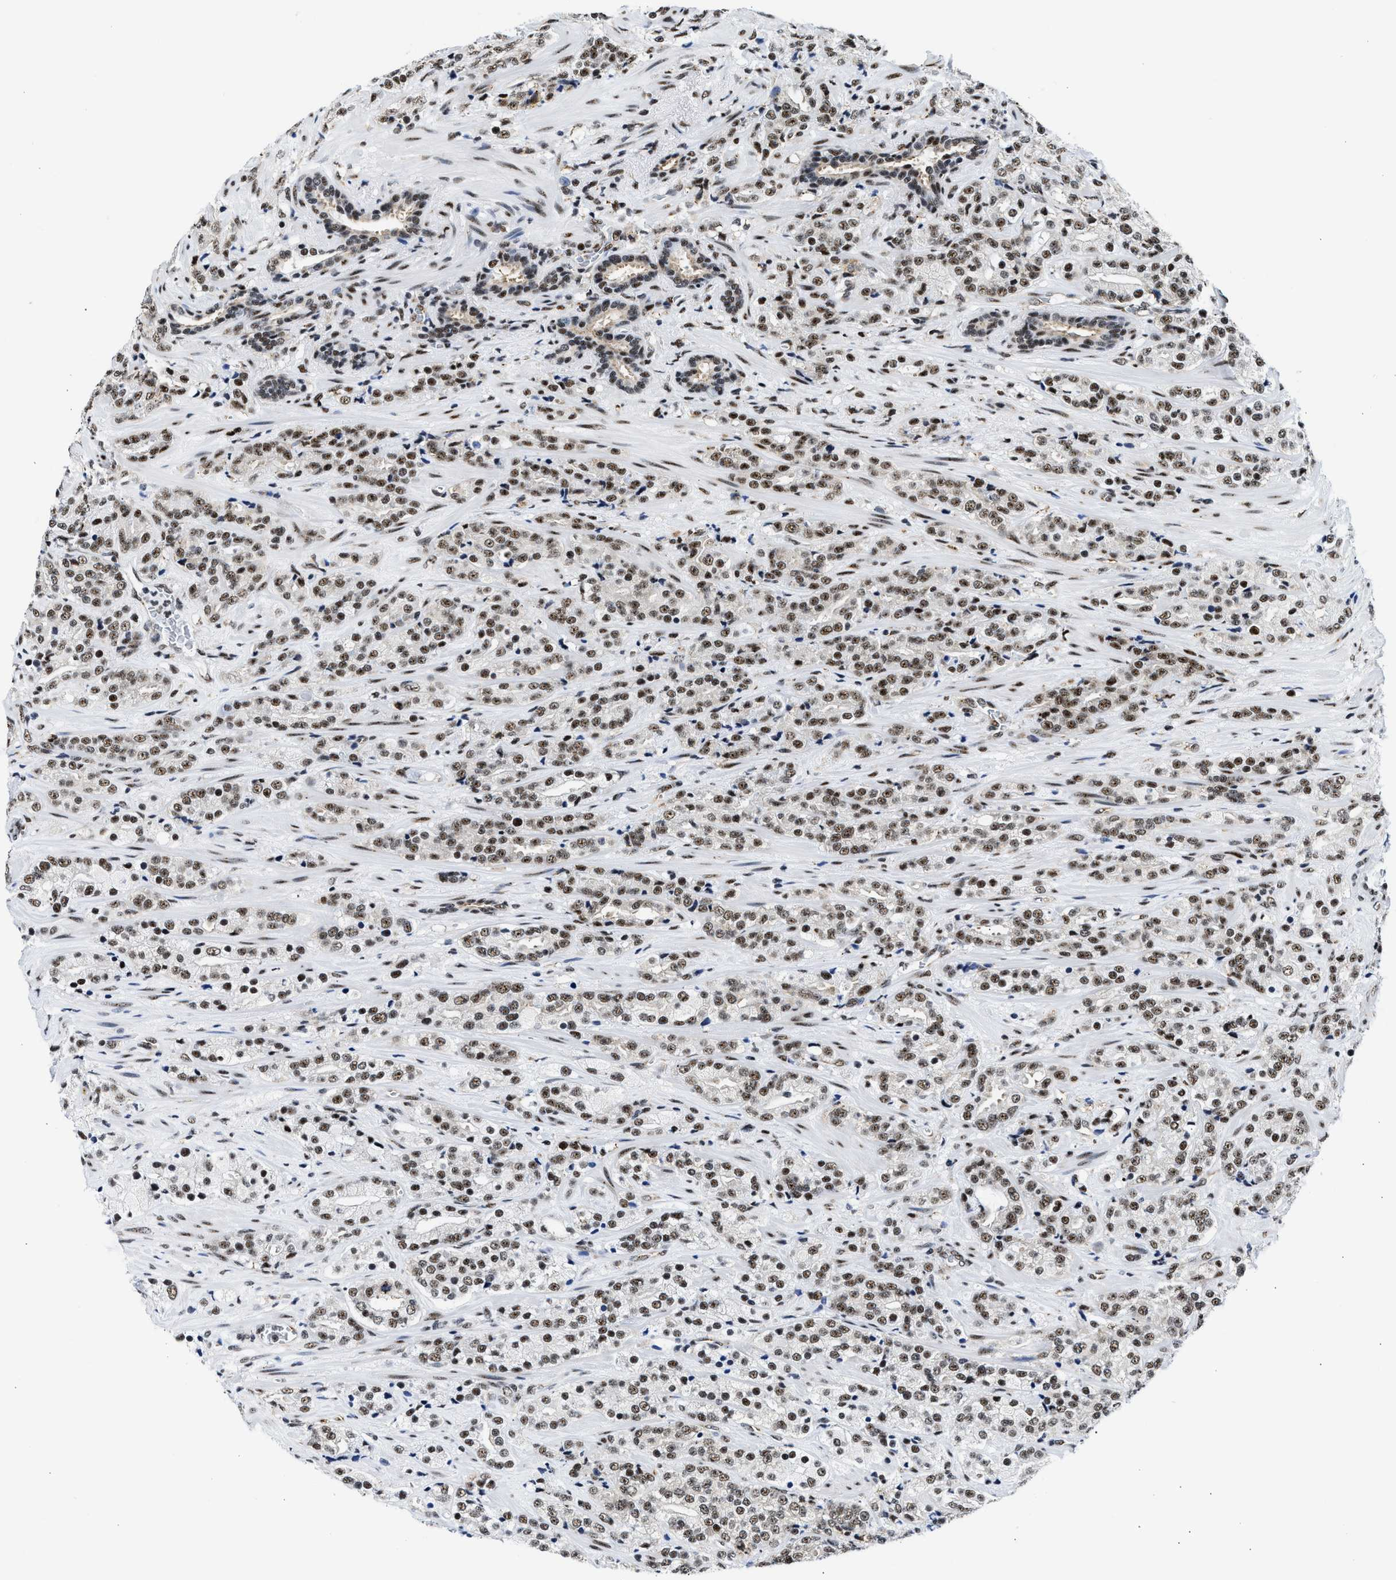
{"staining": {"intensity": "moderate", "quantity": ">75%", "location": "nuclear"}, "tissue": "prostate cancer", "cell_type": "Tumor cells", "image_type": "cancer", "snomed": [{"axis": "morphology", "description": "Adenocarcinoma, High grade"}, {"axis": "topography", "description": "Prostate"}], "caption": "Immunohistochemistry (DAB) staining of human prostate cancer (high-grade adenocarcinoma) demonstrates moderate nuclear protein staining in about >75% of tumor cells.", "gene": "RBM8A", "patient": {"sex": "male", "age": 71}}